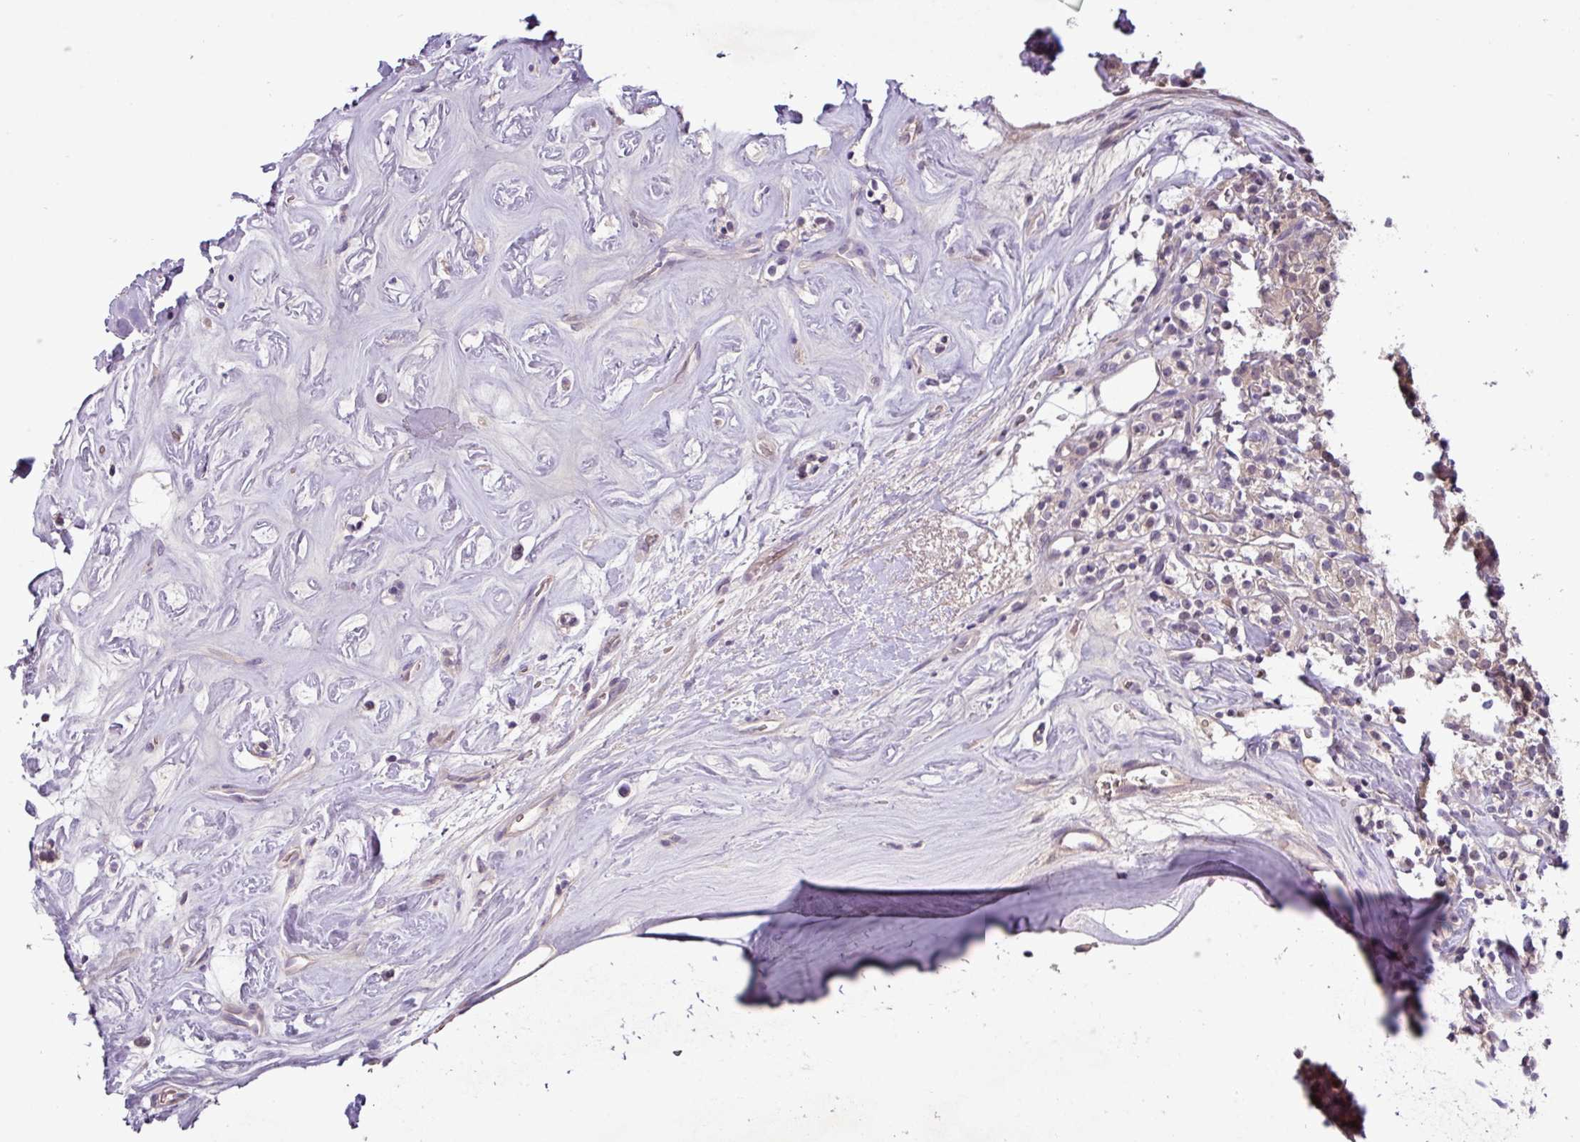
{"staining": {"intensity": "negative", "quantity": "none", "location": "none"}, "tissue": "renal cancer", "cell_type": "Tumor cells", "image_type": "cancer", "snomed": [{"axis": "morphology", "description": "Adenocarcinoma, NOS"}, {"axis": "topography", "description": "Kidney"}], "caption": "IHC micrograph of adenocarcinoma (renal) stained for a protein (brown), which reveals no expression in tumor cells.", "gene": "SLC5A10", "patient": {"sex": "male", "age": 77}}